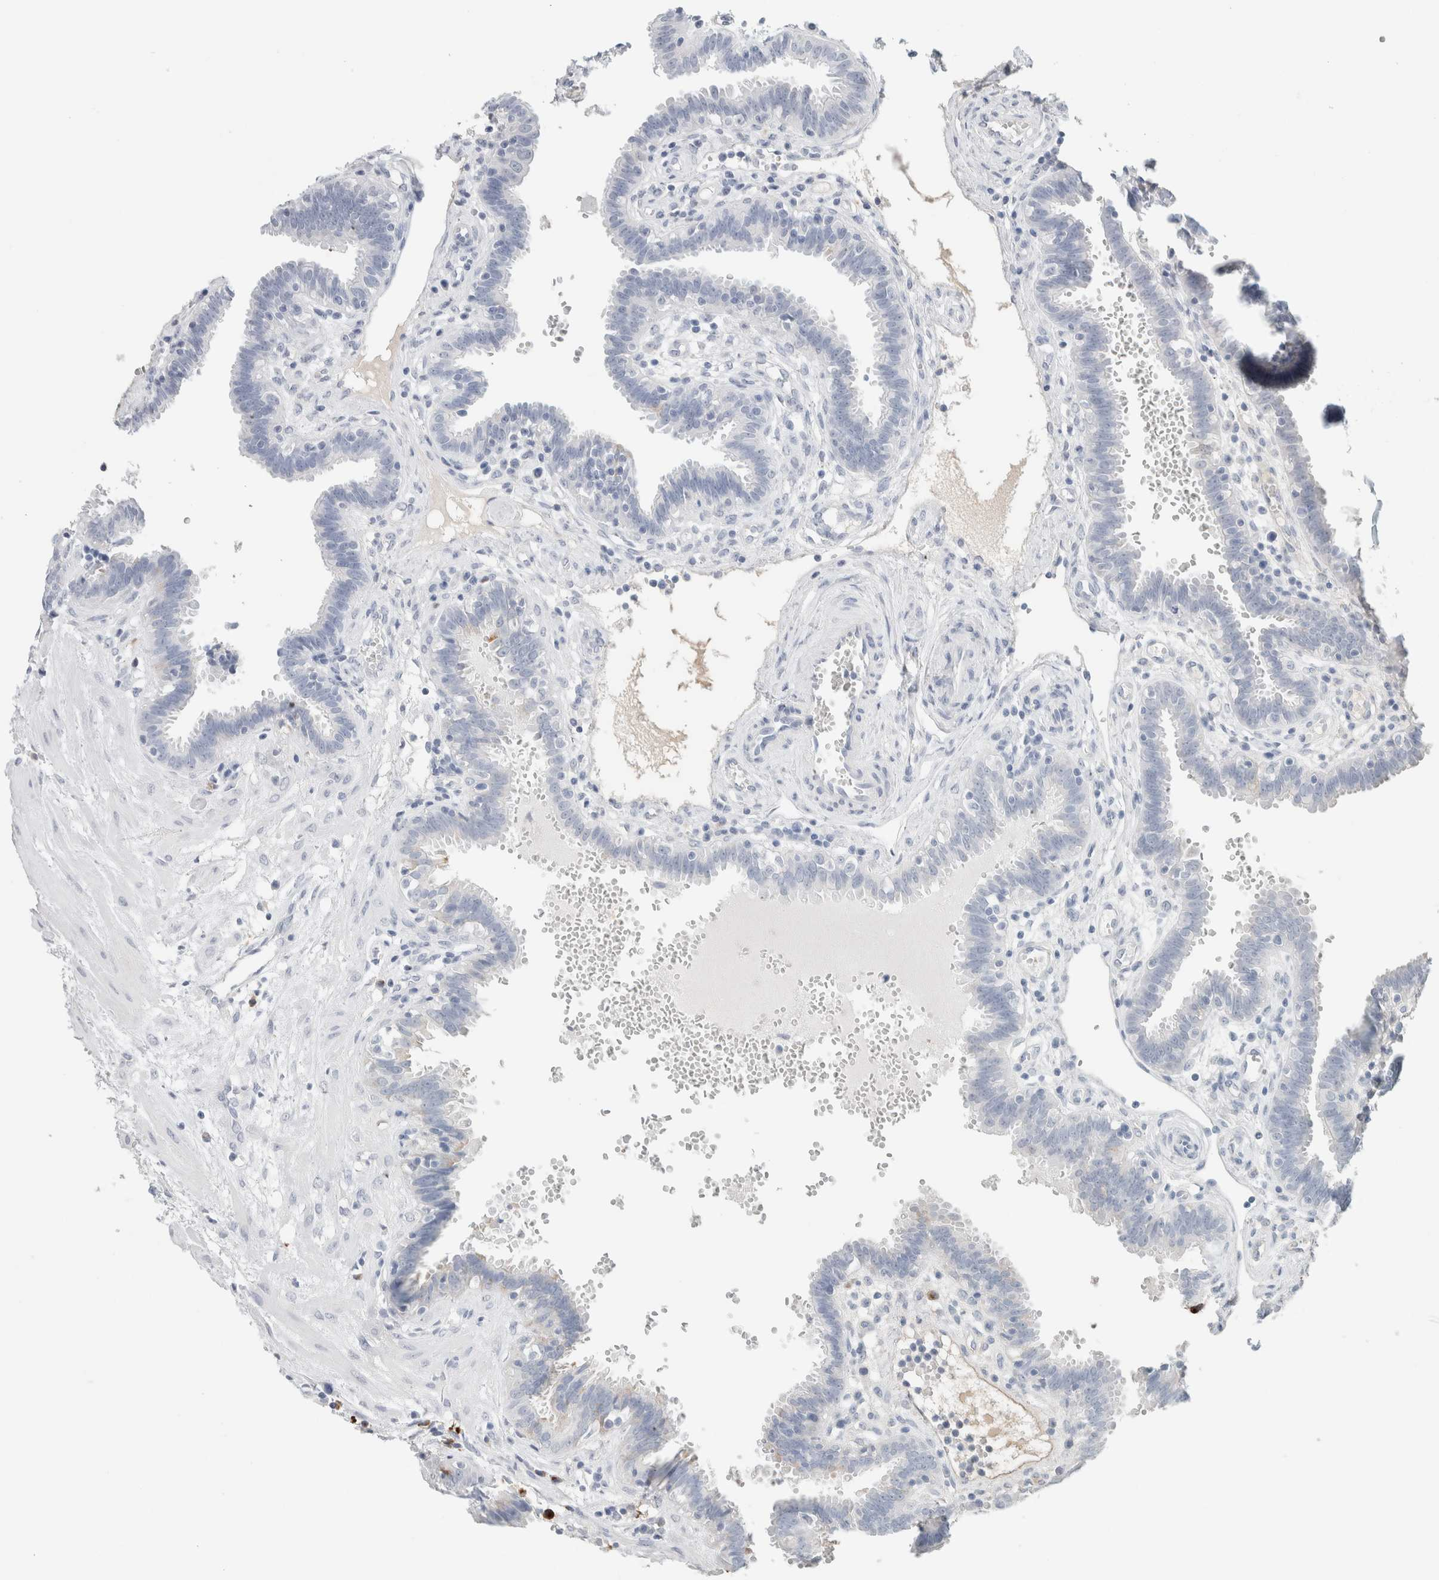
{"staining": {"intensity": "negative", "quantity": "none", "location": "none"}, "tissue": "fallopian tube", "cell_type": "Glandular cells", "image_type": "normal", "snomed": [{"axis": "morphology", "description": "Normal tissue, NOS"}, {"axis": "topography", "description": "Fallopian tube"}, {"axis": "topography", "description": "Placenta"}], "caption": "Glandular cells are negative for brown protein staining in benign fallopian tube. (Stains: DAB immunohistochemistry with hematoxylin counter stain, Microscopy: brightfield microscopy at high magnification).", "gene": "IL6", "patient": {"sex": "female", "age": 32}}